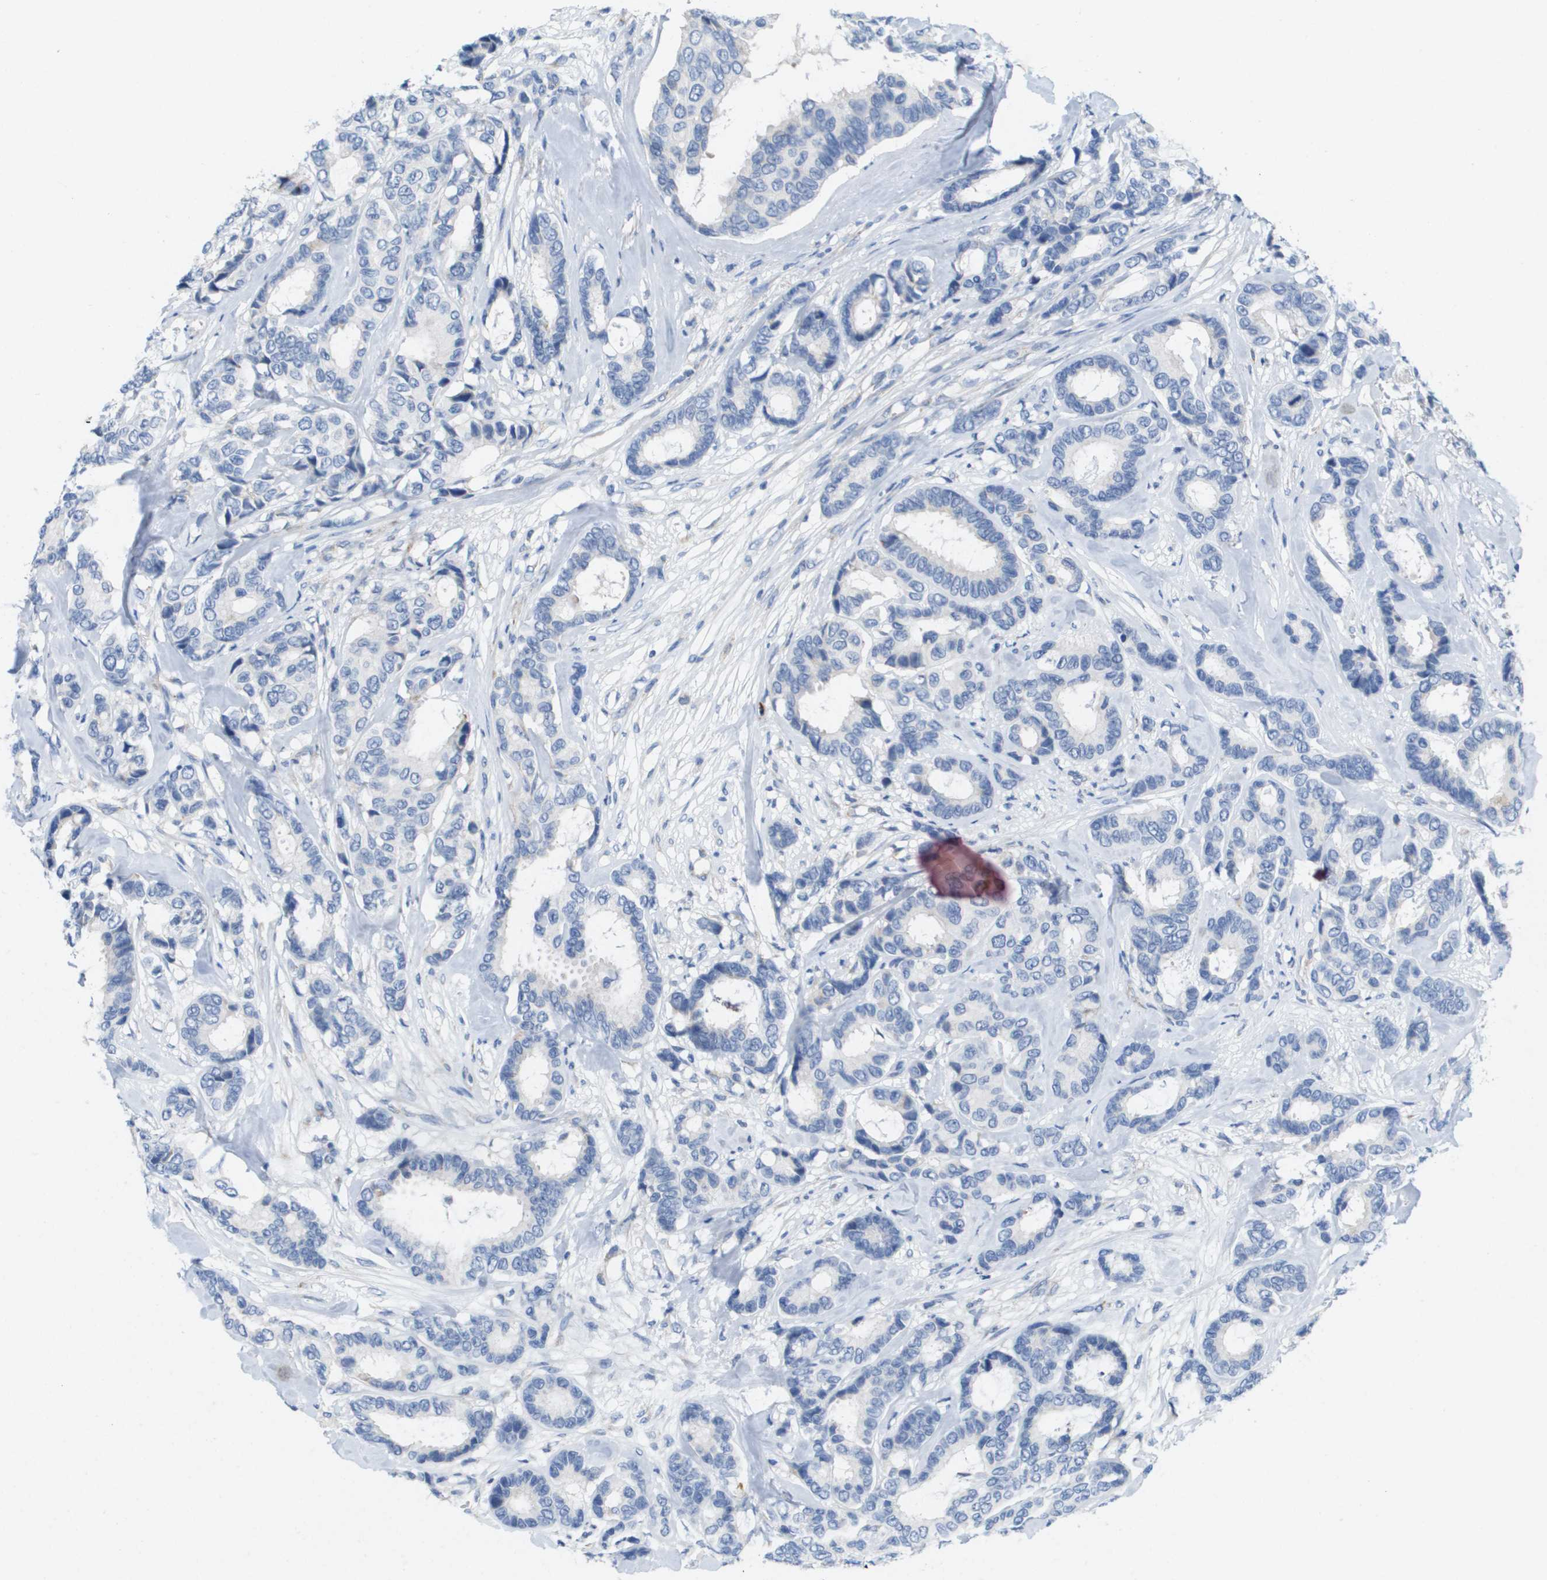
{"staining": {"intensity": "negative", "quantity": "none", "location": "none"}, "tissue": "breast cancer", "cell_type": "Tumor cells", "image_type": "cancer", "snomed": [{"axis": "morphology", "description": "Duct carcinoma"}, {"axis": "topography", "description": "Breast"}], "caption": "IHC micrograph of neoplastic tissue: human breast cancer stained with DAB (3,3'-diaminobenzidine) shows no significant protein staining in tumor cells.", "gene": "CD3G", "patient": {"sex": "female", "age": 87}}